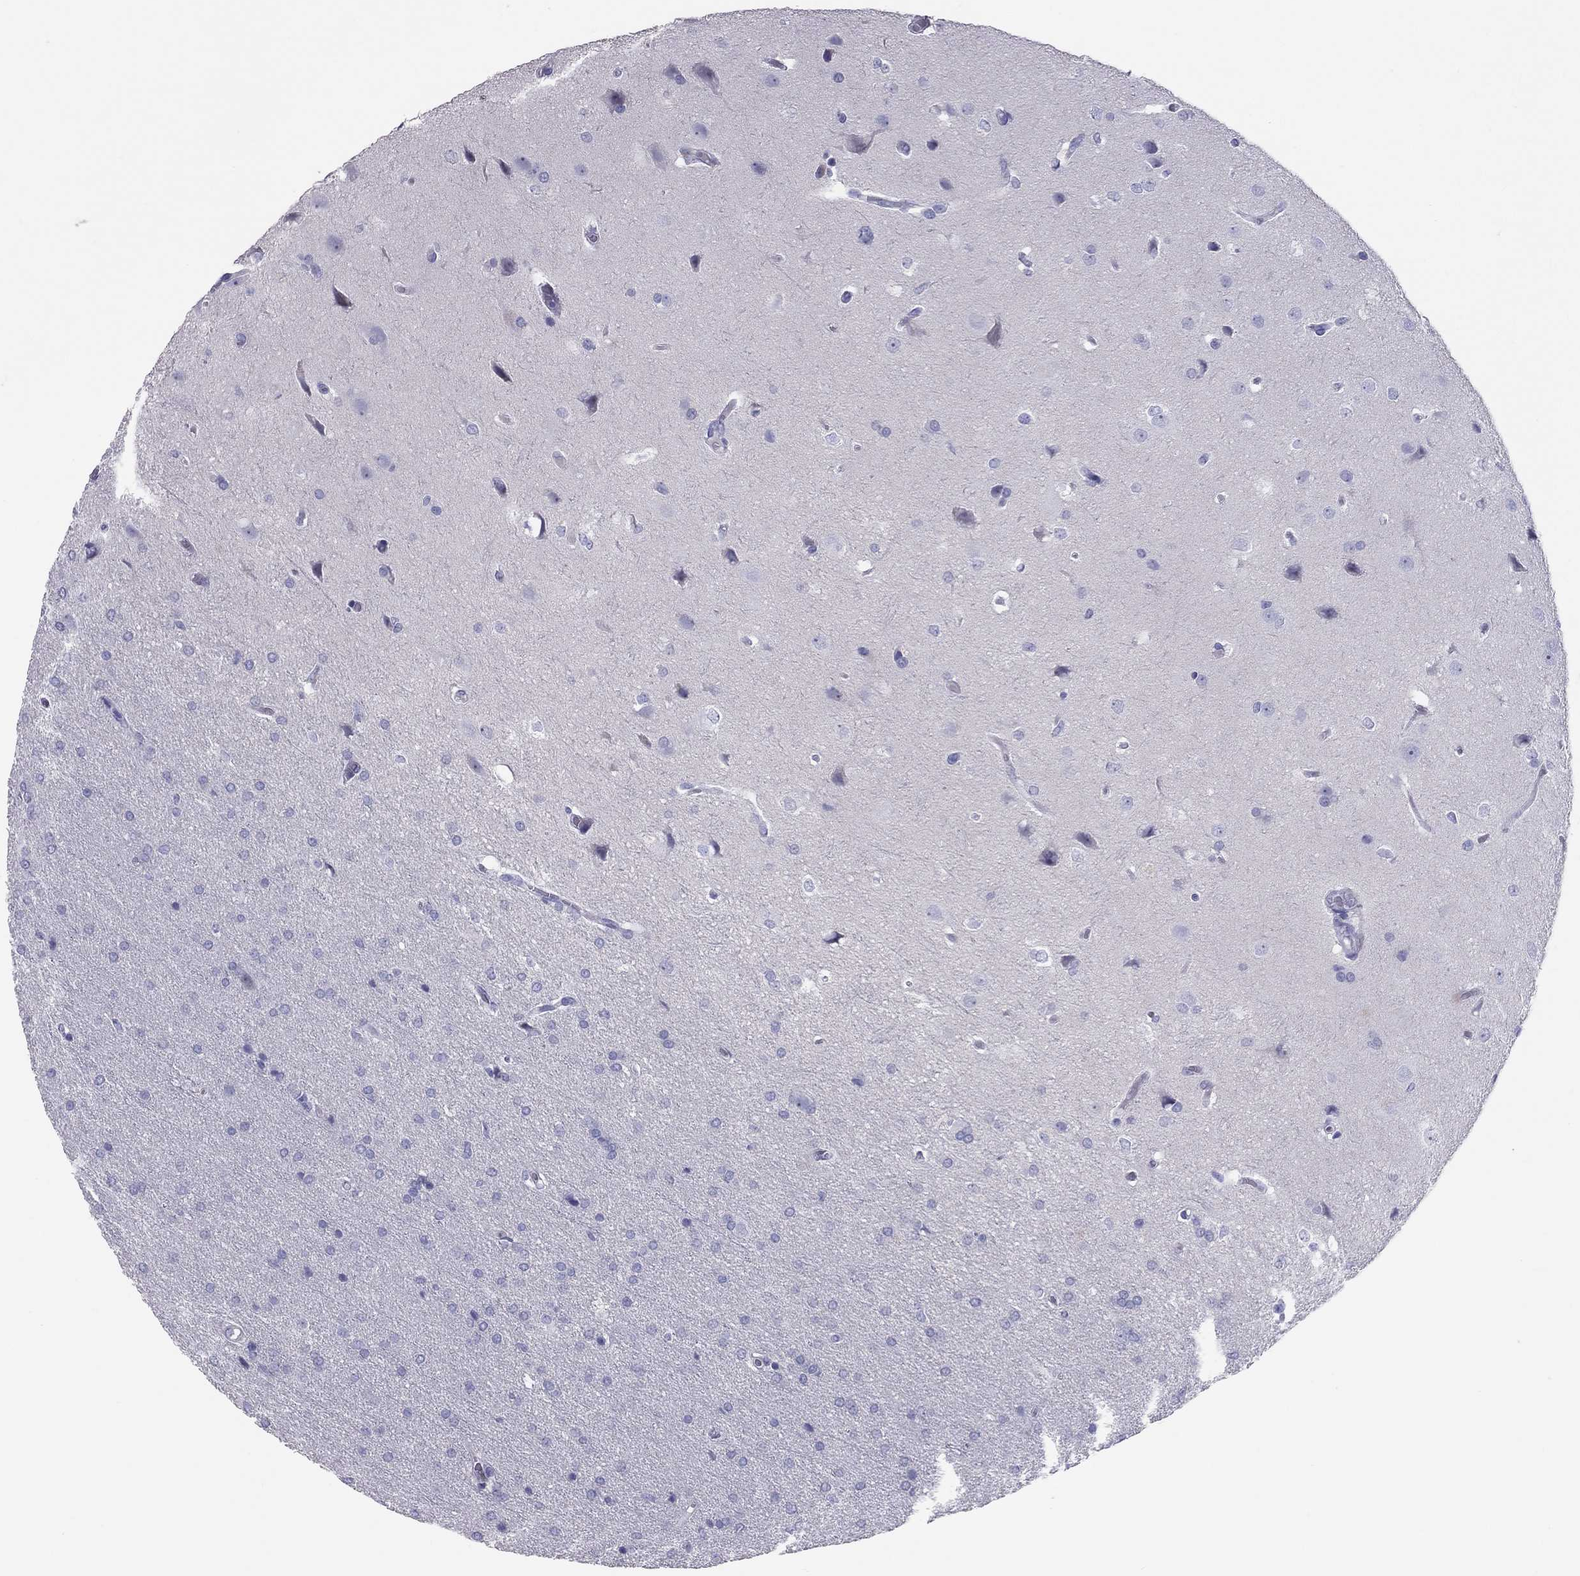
{"staining": {"intensity": "negative", "quantity": "none", "location": "none"}, "tissue": "glioma", "cell_type": "Tumor cells", "image_type": "cancer", "snomed": [{"axis": "morphology", "description": "Glioma, malignant, Low grade"}, {"axis": "topography", "description": "Brain"}], "caption": "Protein analysis of glioma demonstrates no significant positivity in tumor cells.", "gene": "IL17REL", "patient": {"sex": "female", "age": 32}}